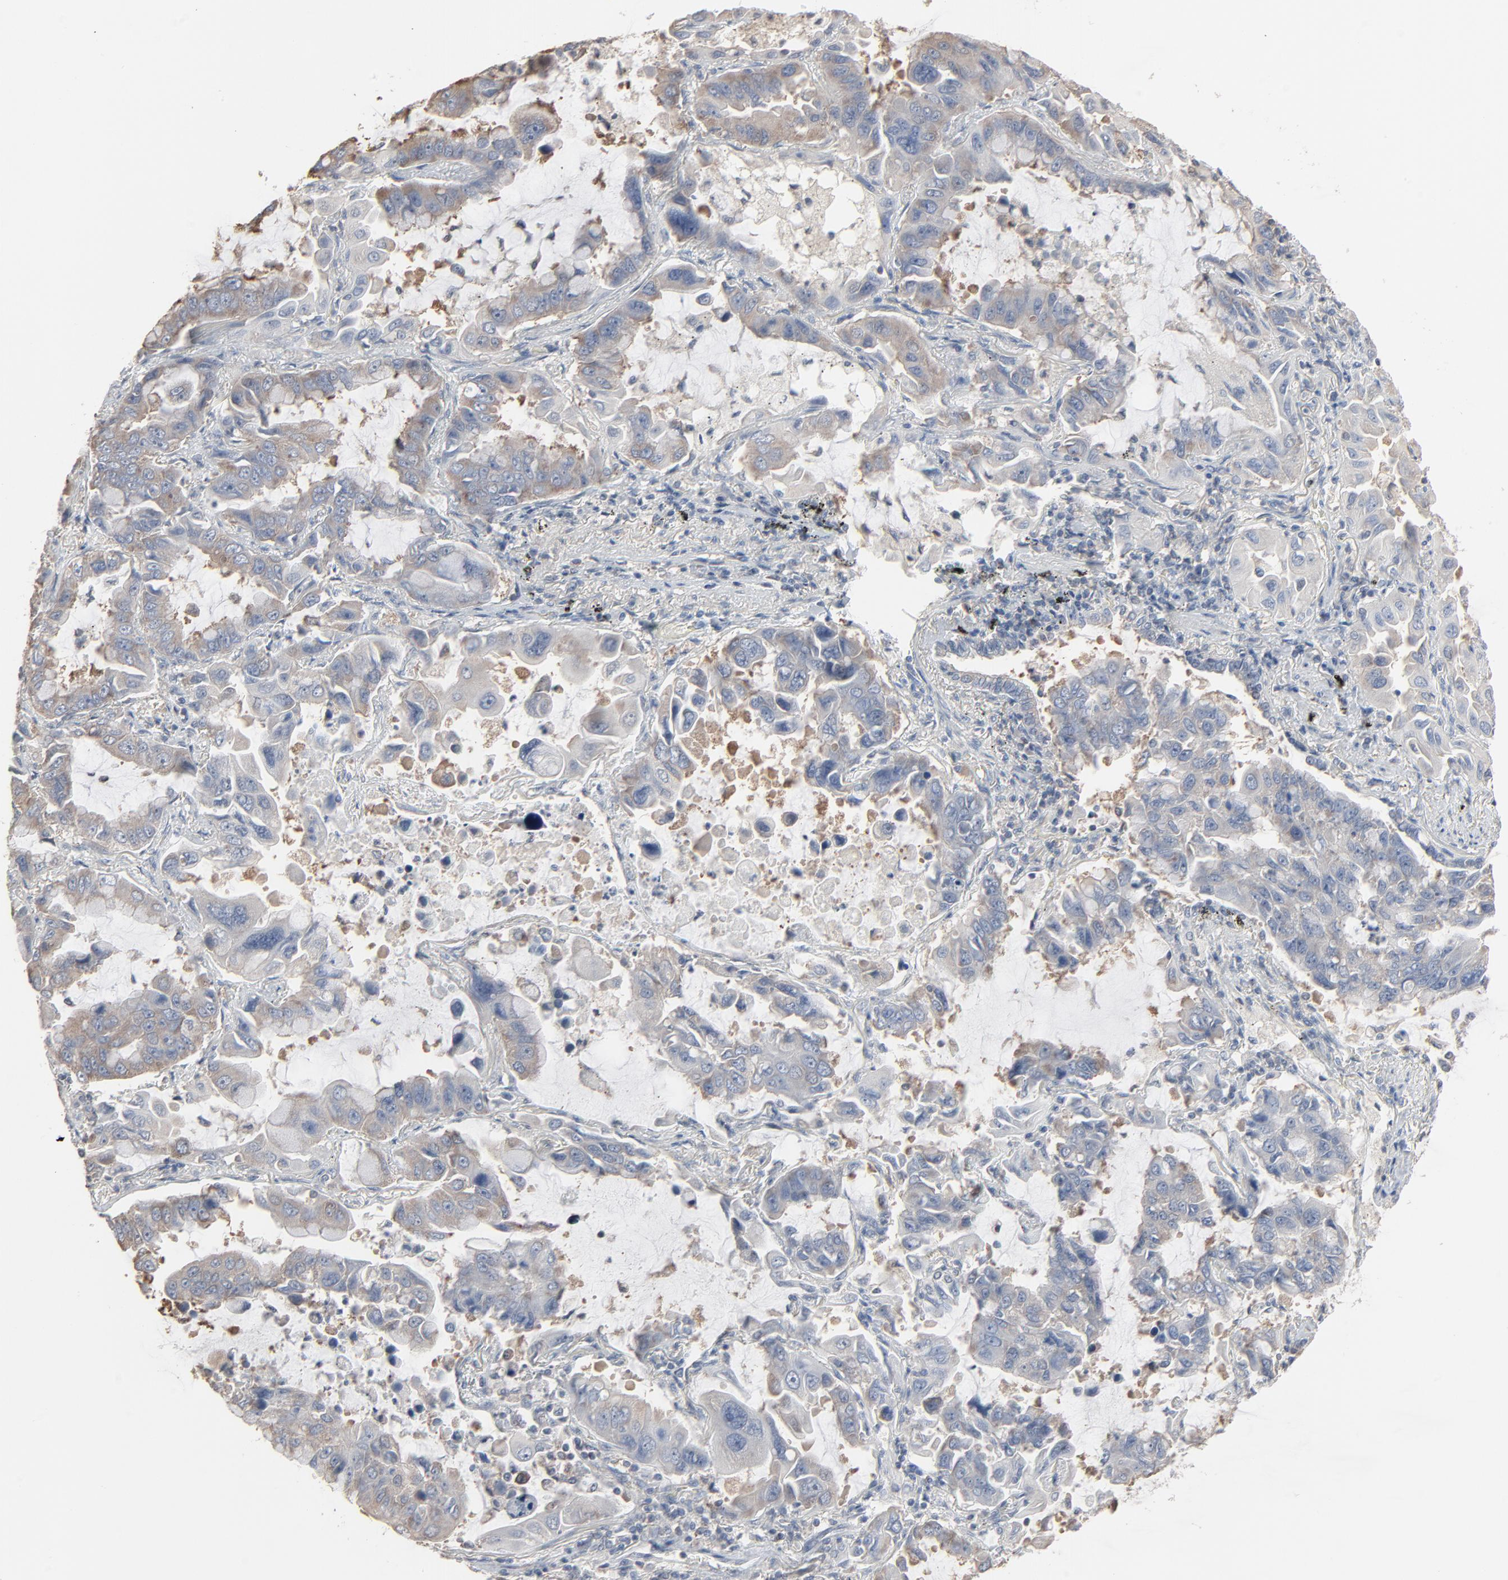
{"staining": {"intensity": "weak", "quantity": "25%-75%", "location": "cytoplasmic/membranous"}, "tissue": "lung cancer", "cell_type": "Tumor cells", "image_type": "cancer", "snomed": [{"axis": "morphology", "description": "Adenocarcinoma, NOS"}, {"axis": "topography", "description": "Lung"}], "caption": "Human lung cancer (adenocarcinoma) stained for a protein (brown) displays weak cytoplasmic/membranous positive positivity in about 25%-75% of tumor cells.", "gene": "CCT5", "patient": {"sex": "male", "age": 64}}